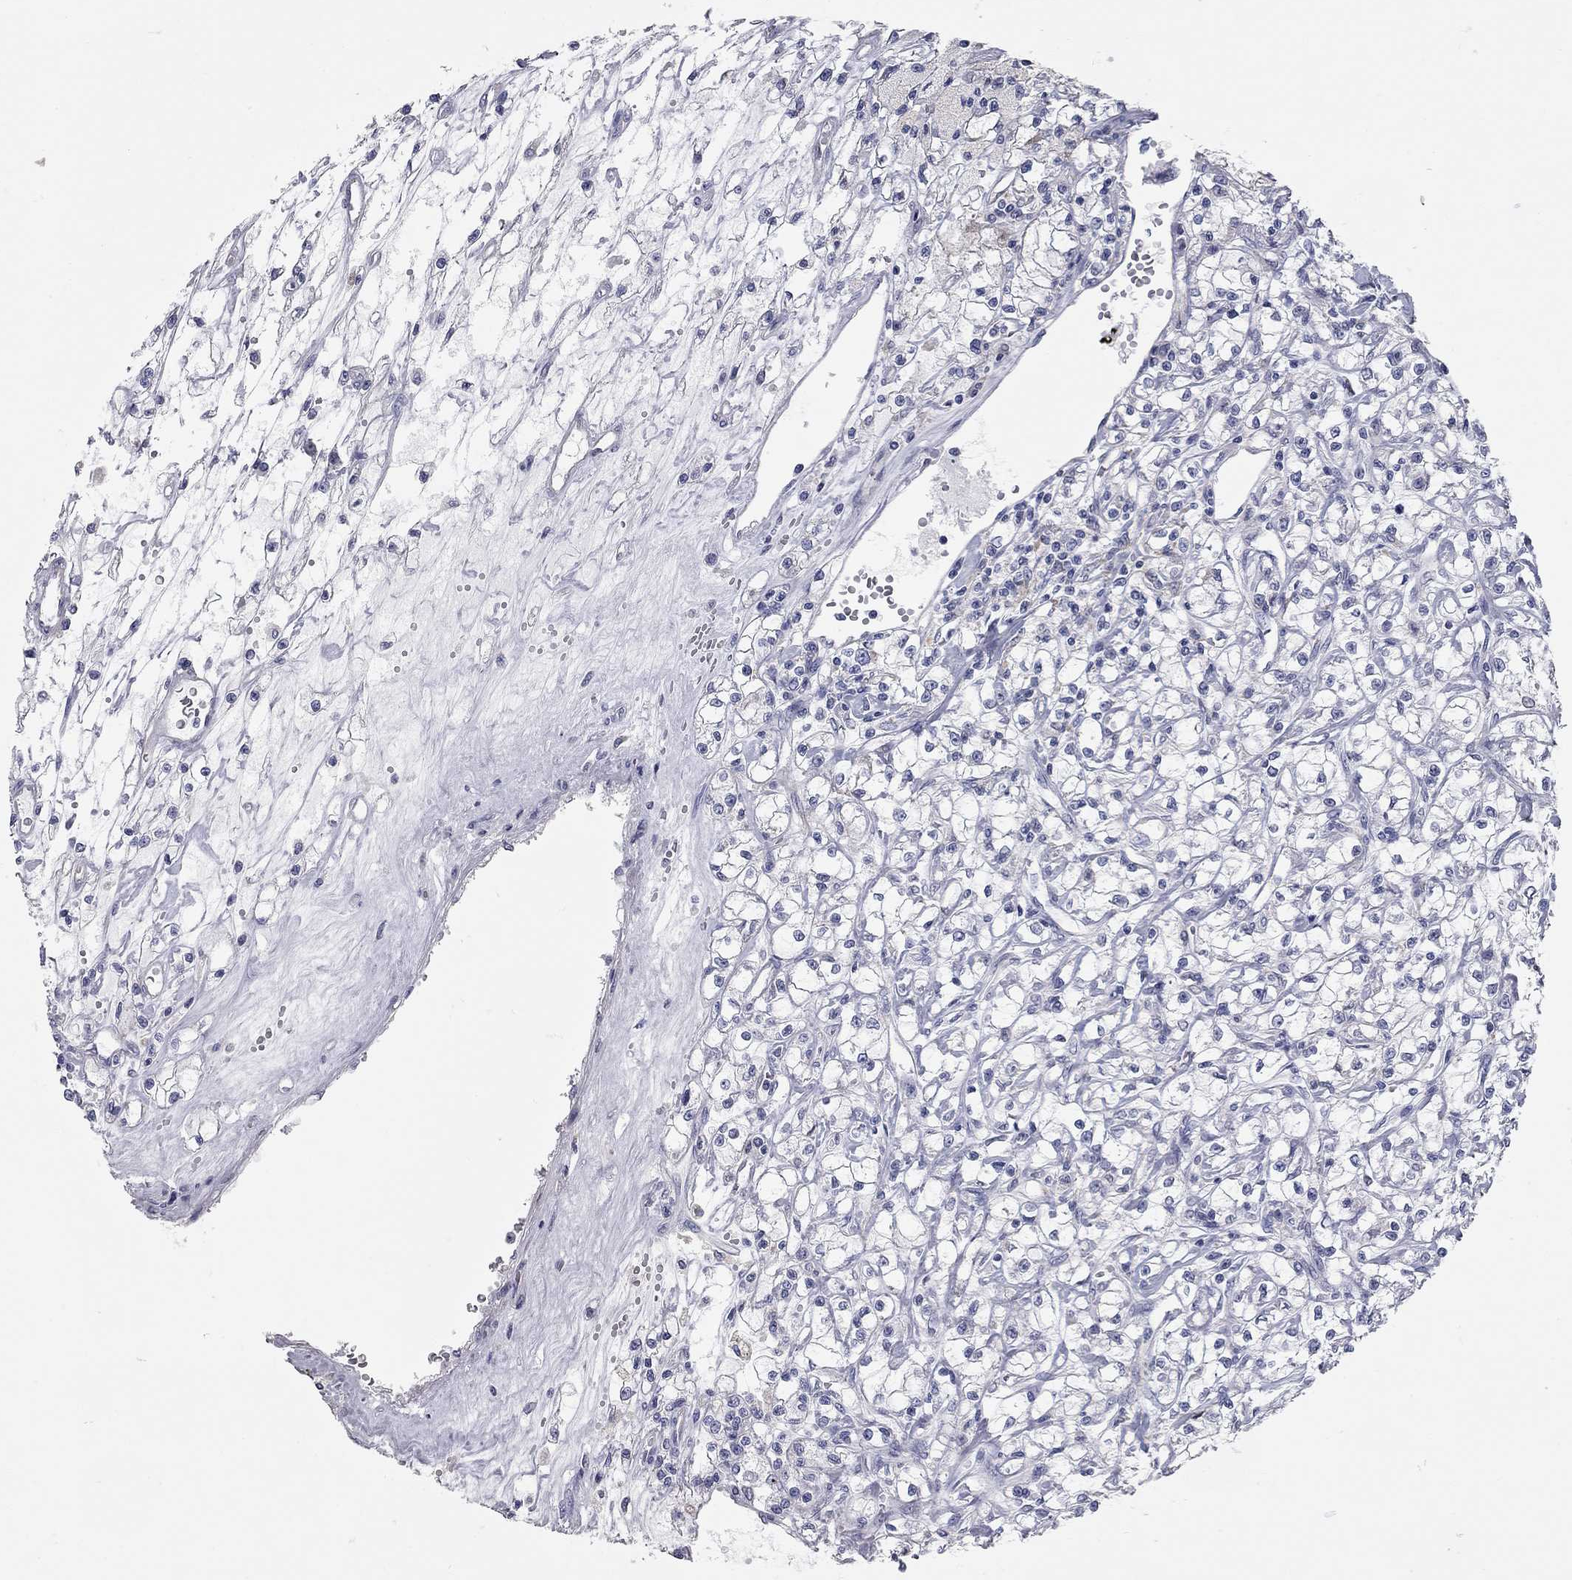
{"staining": {"intensity": "negative", "quantity": "none", "location": "none"}, "tissue": "renal cancer", "cell_type": "Tumor cells", "image_type": "cancer", "snomed": [{"axis": "morphology", "description": "Adenocarcinoma, NOS"}, {"axis": "topography", "description": "Kidney"}], "caption": "Immunohistochemistry (IHC) histopathology image of renal cancer stained for a protein (brown), which demonstrates no staining in tumor cells. (Brightfield microscopy of DAB (3,3'-diaminobenzidine) immunohistochemistry (IHC) at high magnification).", "gene": "XAGE2", "patient": {"sex": "female", "age": 59}}